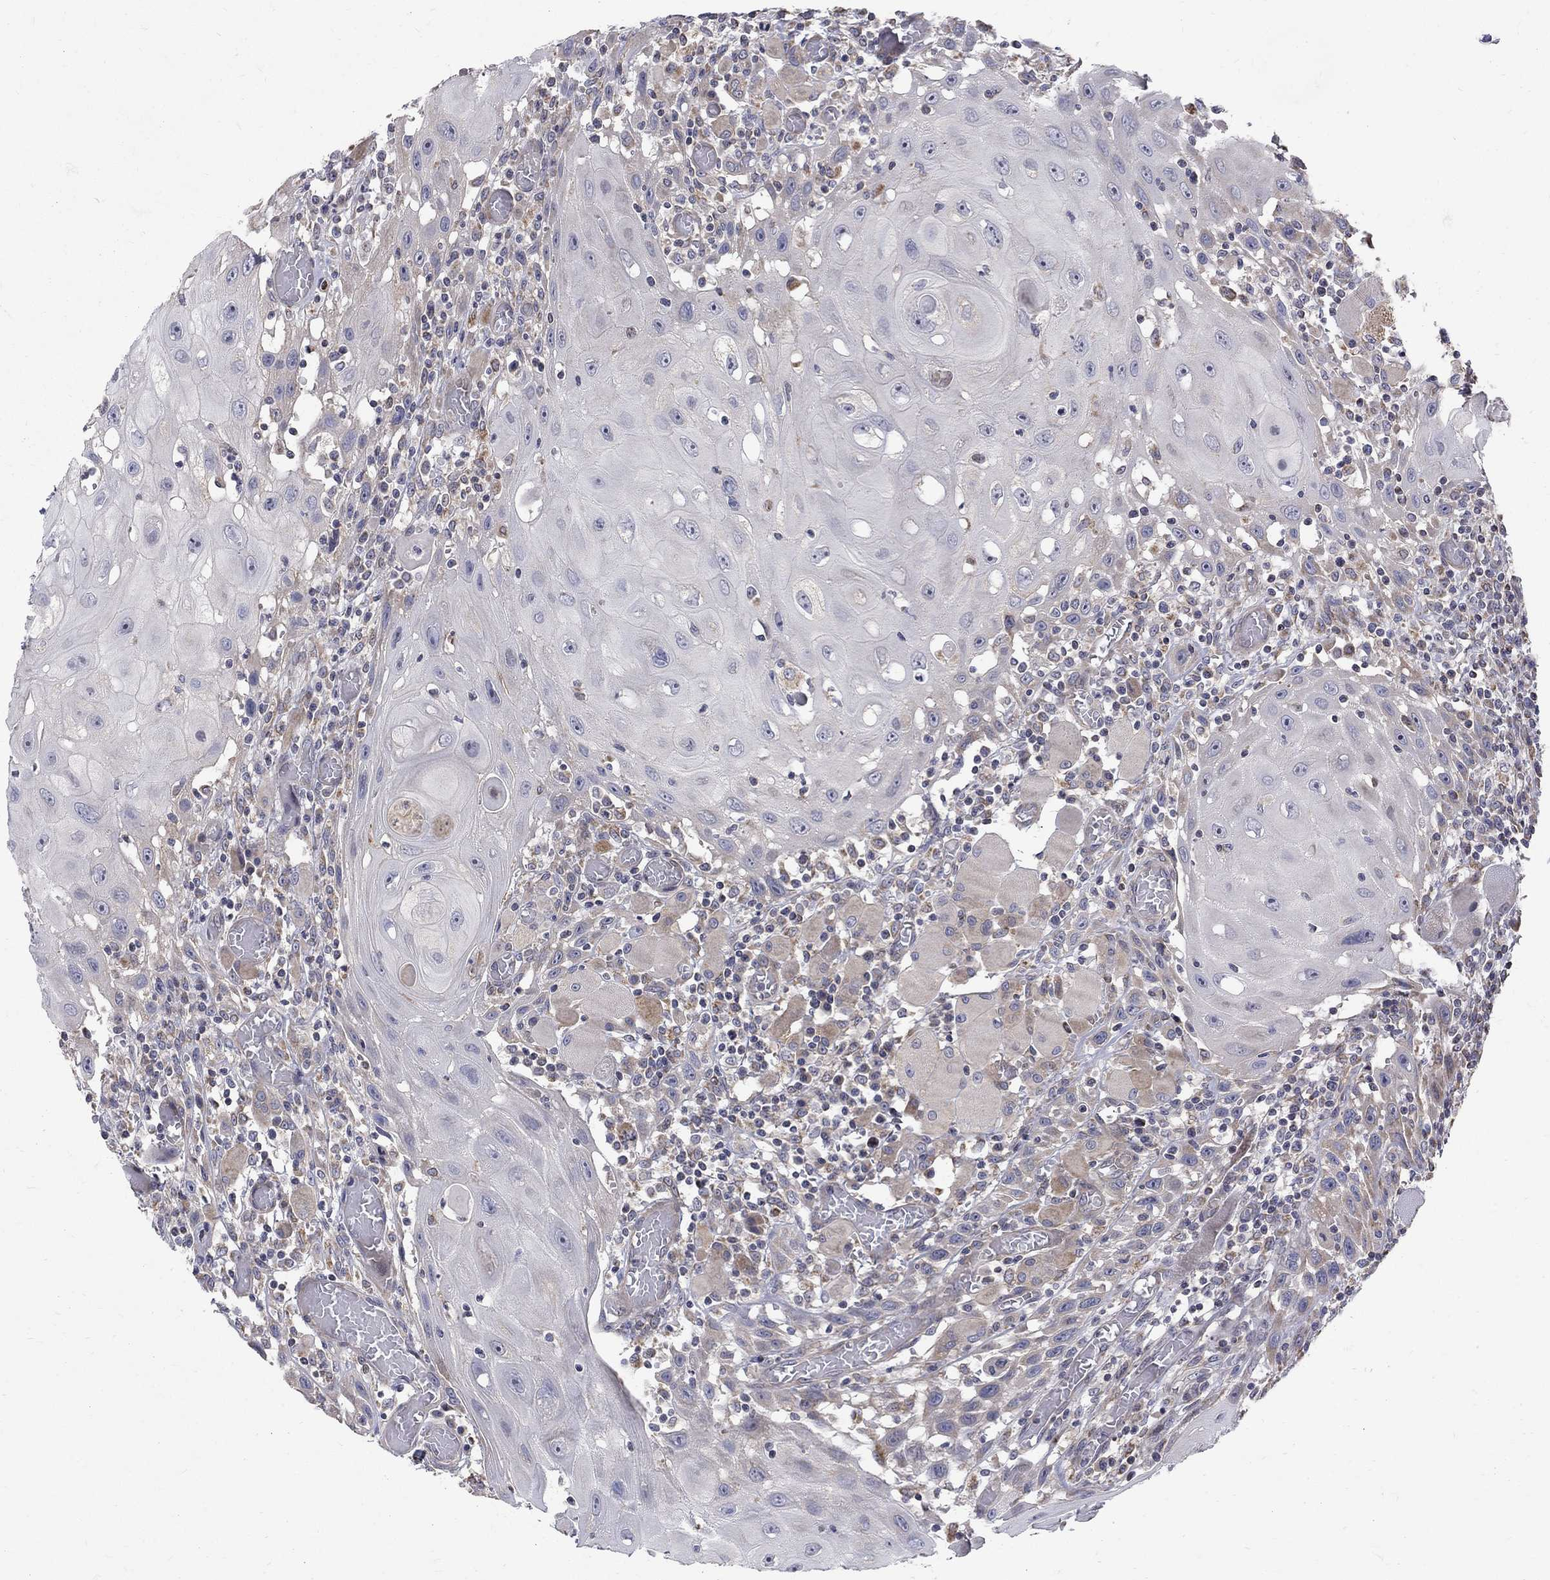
{"staining": {"intensity": "moderate", "quantity": "<25%", "location": "cytoplasmic/membranous"}, "tissue": "head and neck cancer", "cell_type": "Tumor cells", "image_type": "cancer", "snomed": [{"axis": "morphology", "description": "Normal tissue, NOS"}, {"axis": "morphology", "description": "Squamous cell carcinoma, NOS"}, {"axis": "topography", "description": "Oral tissue"}, {"axis": "topography", "description": "Head-Neck"}], "caption": "Protein staining of head and neck squamous cell carcinoma tissue demonstrates moderate cytoplasmic/membranous positivity in approximately <25% of tumor cells.", "gene": "SH2B1", "patient": {"sex": "male", "age": 71}}